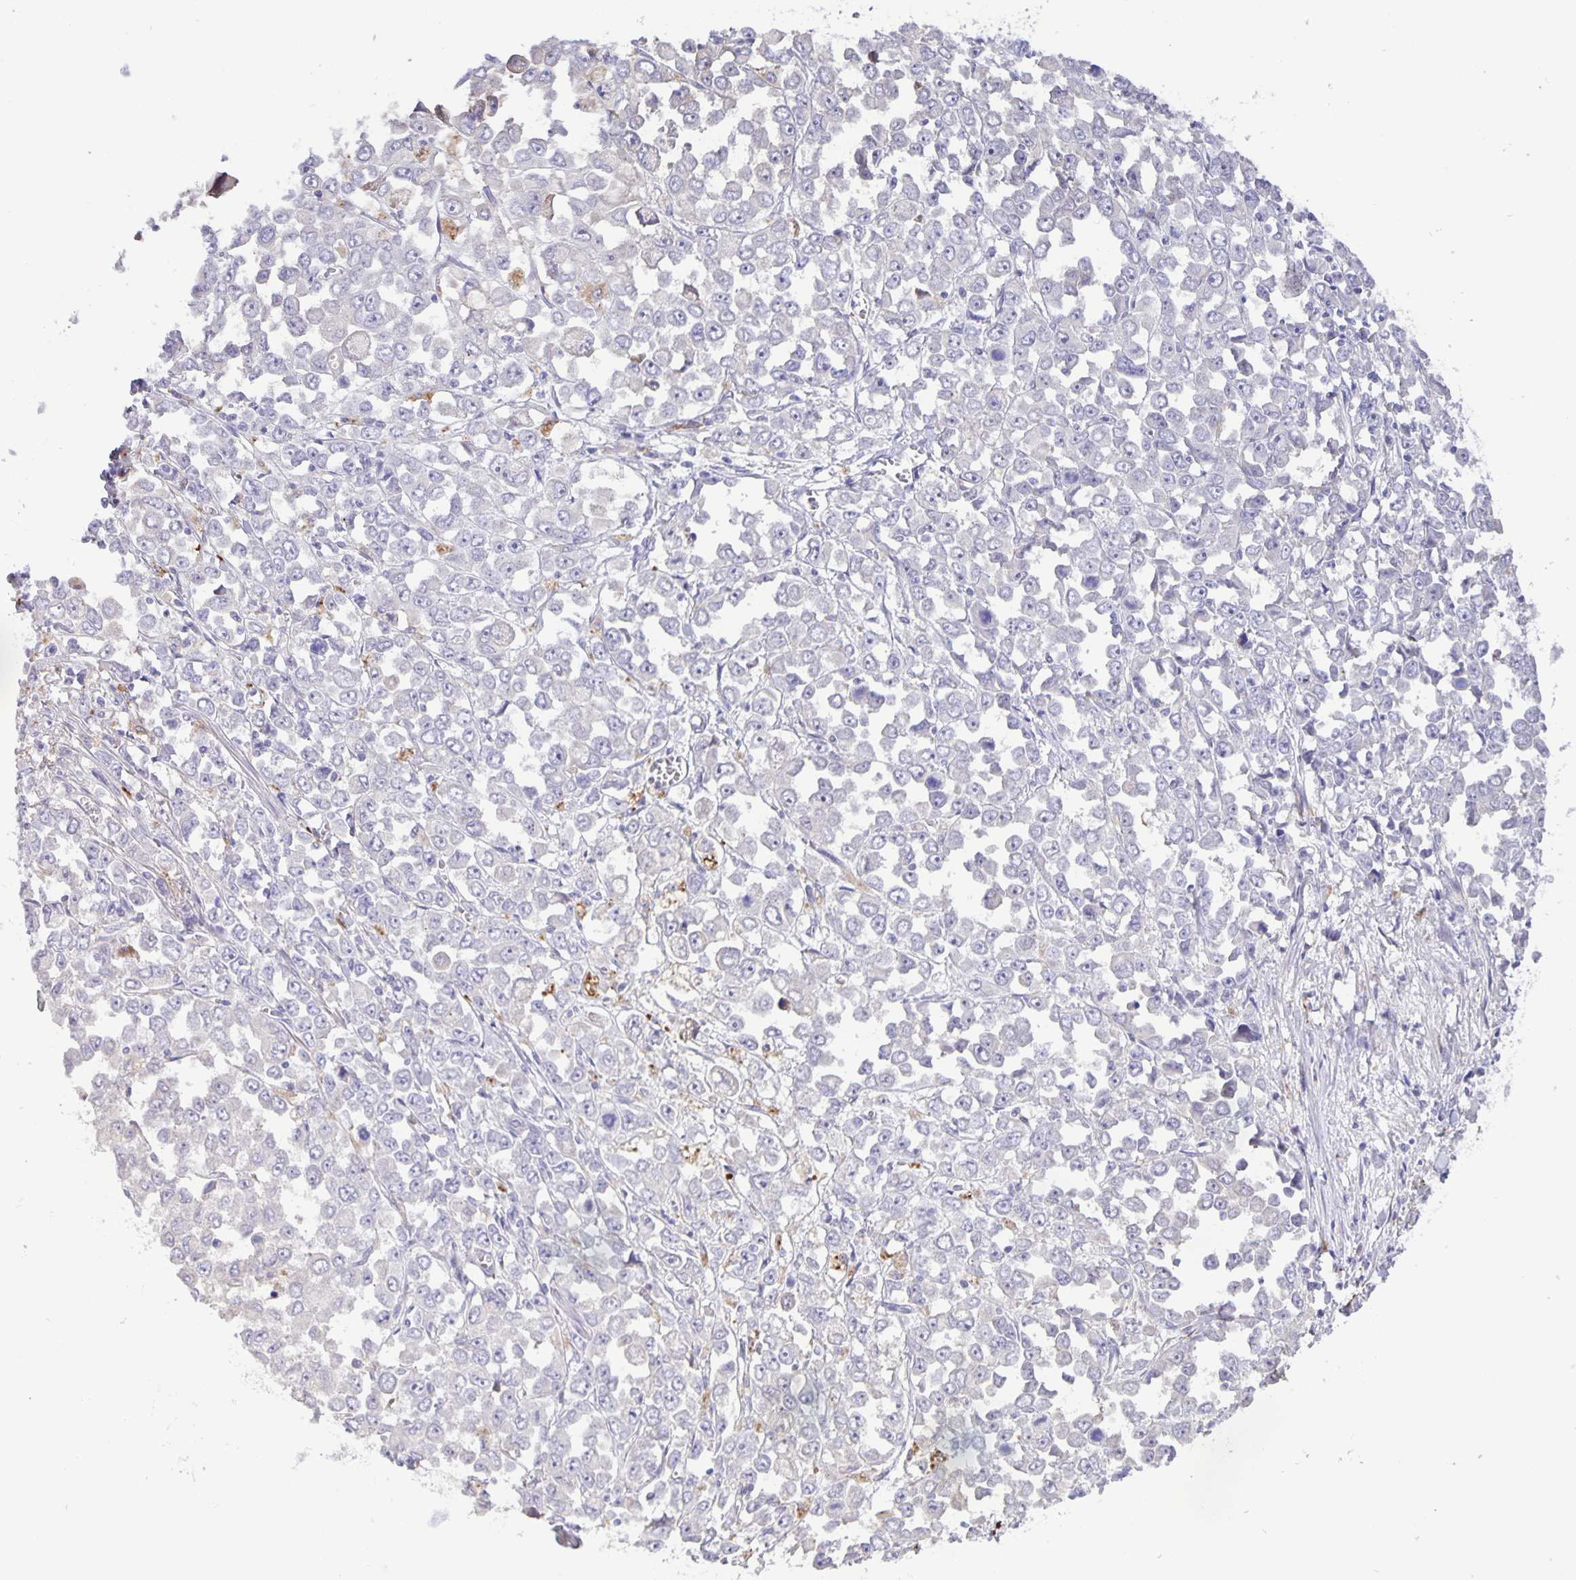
{"staining": {"intensity": "negative", "quantity": "none", "location": "none"}, "tissue": "stomach cancer", "cell_type": "Tumor cells", "image_type": "cancer", "snomed": [{"axis": "morphology", "description": "Adenocarcinoma, NOS"}, {"axis": "topography", "description": "Stomach, upper"}], "caption": "The IHC histopathology image has no significant staining in tumor cells of stomach cancer (adenocarcinoma) tissue.", "gene": "MAPK12", "patient": {"sex": "male", "age": 70}}